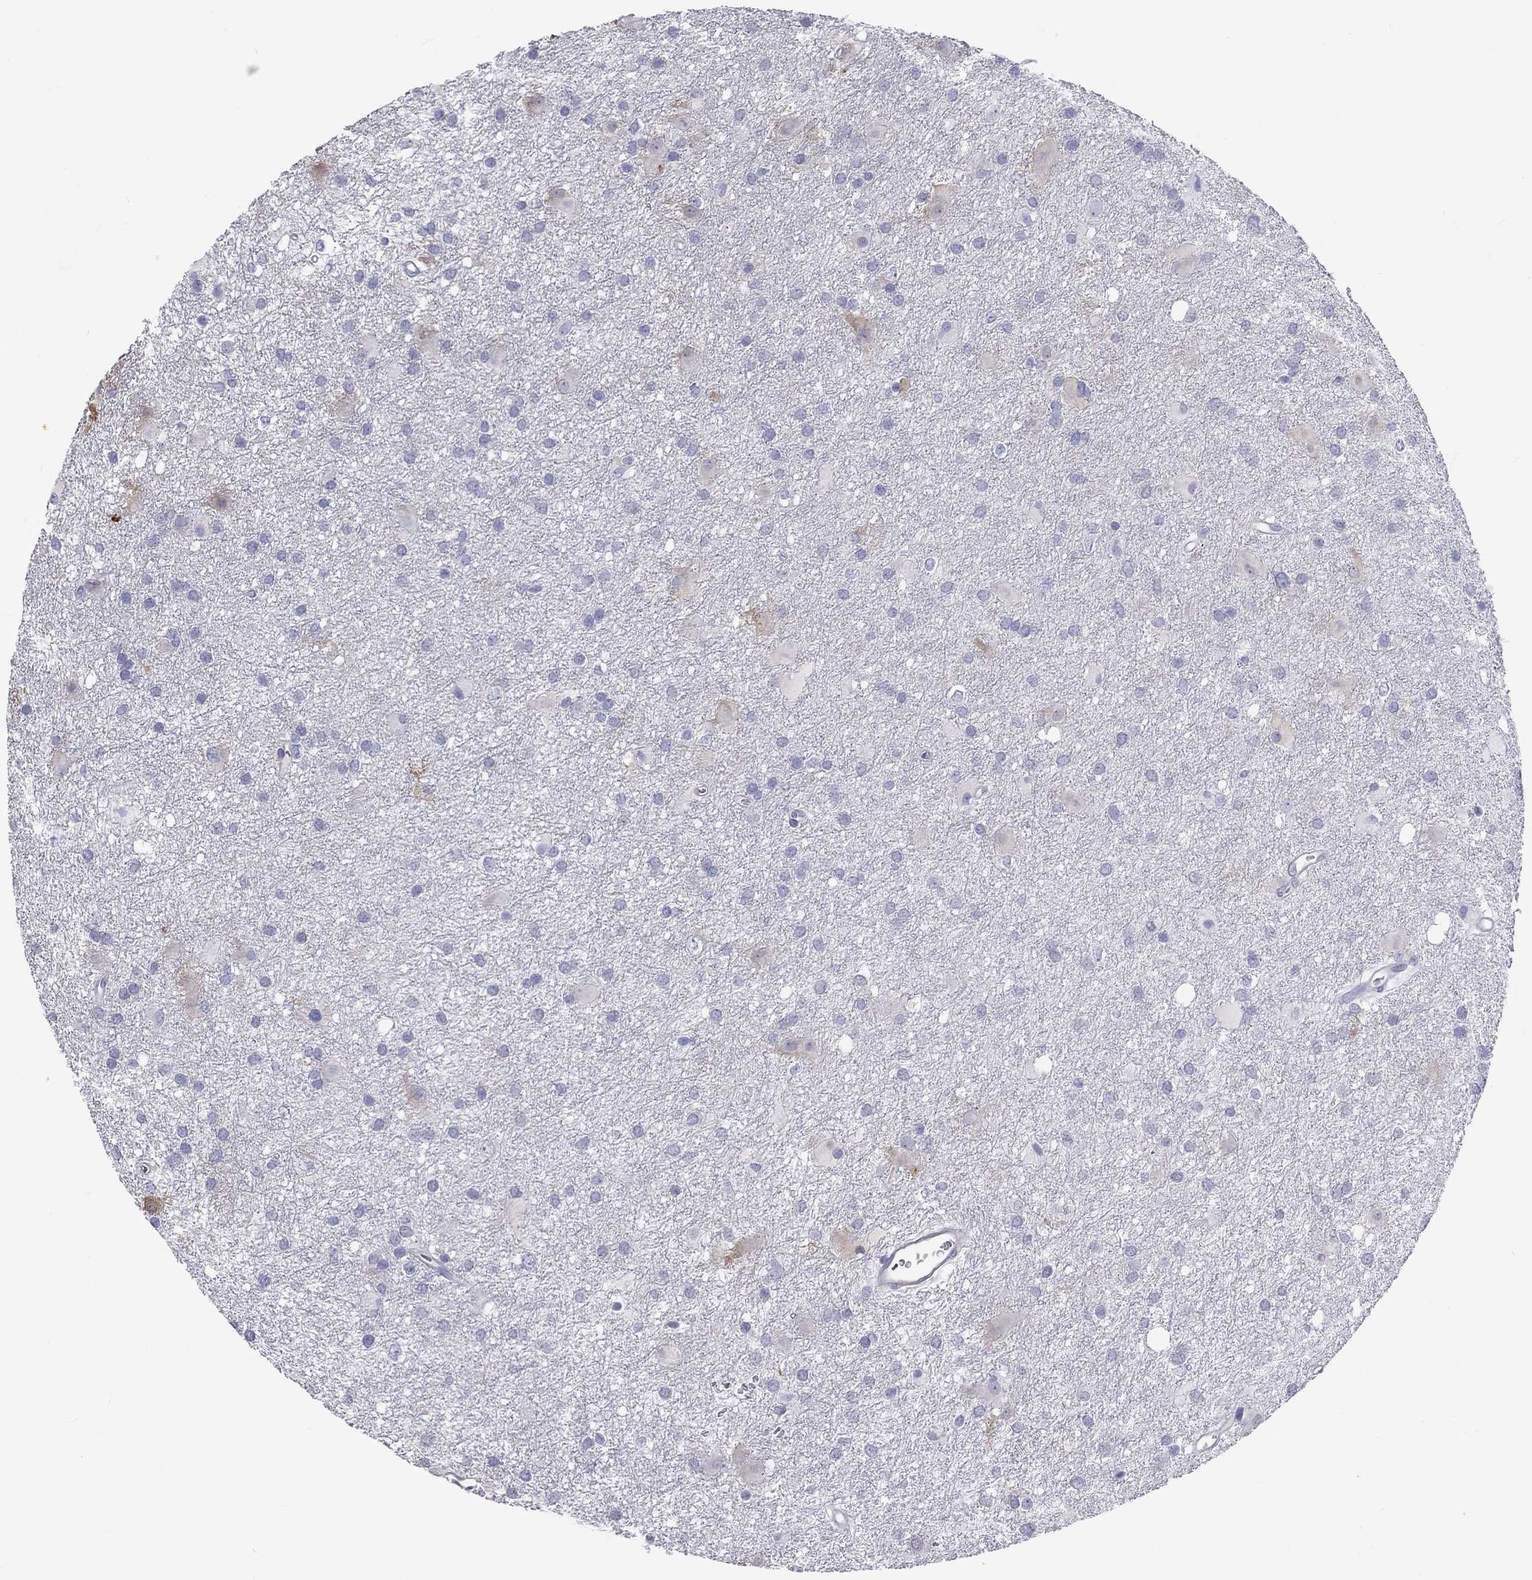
{"staining": {"intensity": "negative", "quantity": "none", "location": "none"}, "tissue": "glioma", "cell_type": "Tumor cells", "image_type": "cancer", "snomed": [{"axis": "morphology", "description": "Glioma, malignant, Low grade"}, {"axis": "topography", "description": "Brain"}], "caption": "An immunohistochemistry photomicrograph of malignant low-grade glioma is shown. There is no staining in tumor cells of malignant low-grade glioma.", "gene": "DNALI1", "patient": {"sex": "male", "age": 58}}